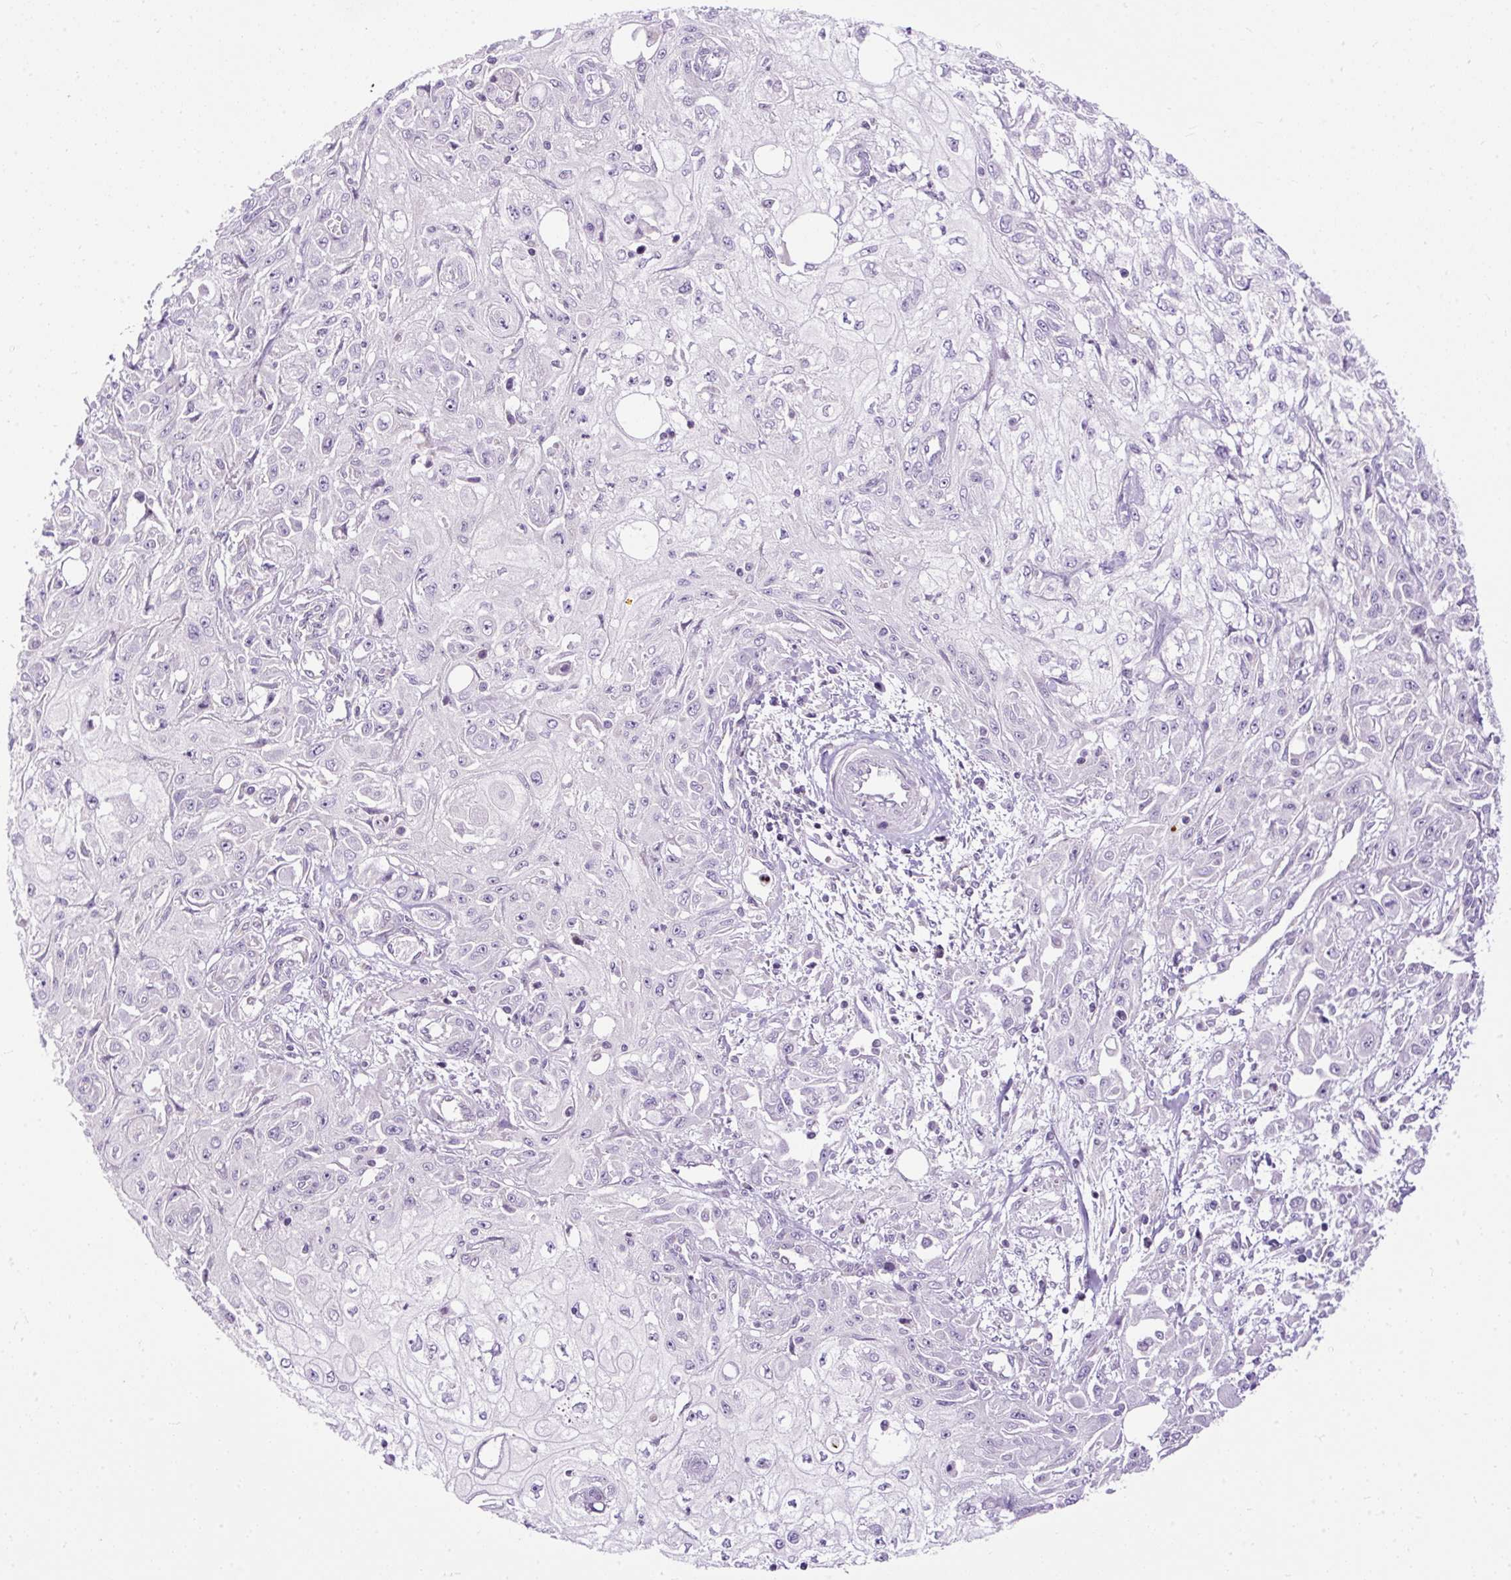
{"staining": {"intensity": "negative", "quantity": "none", "location": "none"}, "tissue": "skin cancer", "cell_type": "Tumor cells", "image_type": "cancer", "snomed": [{"axis": "morphology", "description": "Squamous cell carcinoma, NOS"}, {"axis": "morphology", "description": "Squamous cell carcinoma, metastatic, NOS"}, {"axis": "topography", "description": "Skin"}, {"axis": "topography", "description": "Lymph node"}], "caption": "IHC of skin cancer shows no staining in tumor cells. The staining was performed using DAB to visualize the protein expression in brown, while the nuclei were stained in blue with hematoxylin (Magnification: 20x).", "gene": "FMC1", "patient": {"sex": "male", "age": 75}}